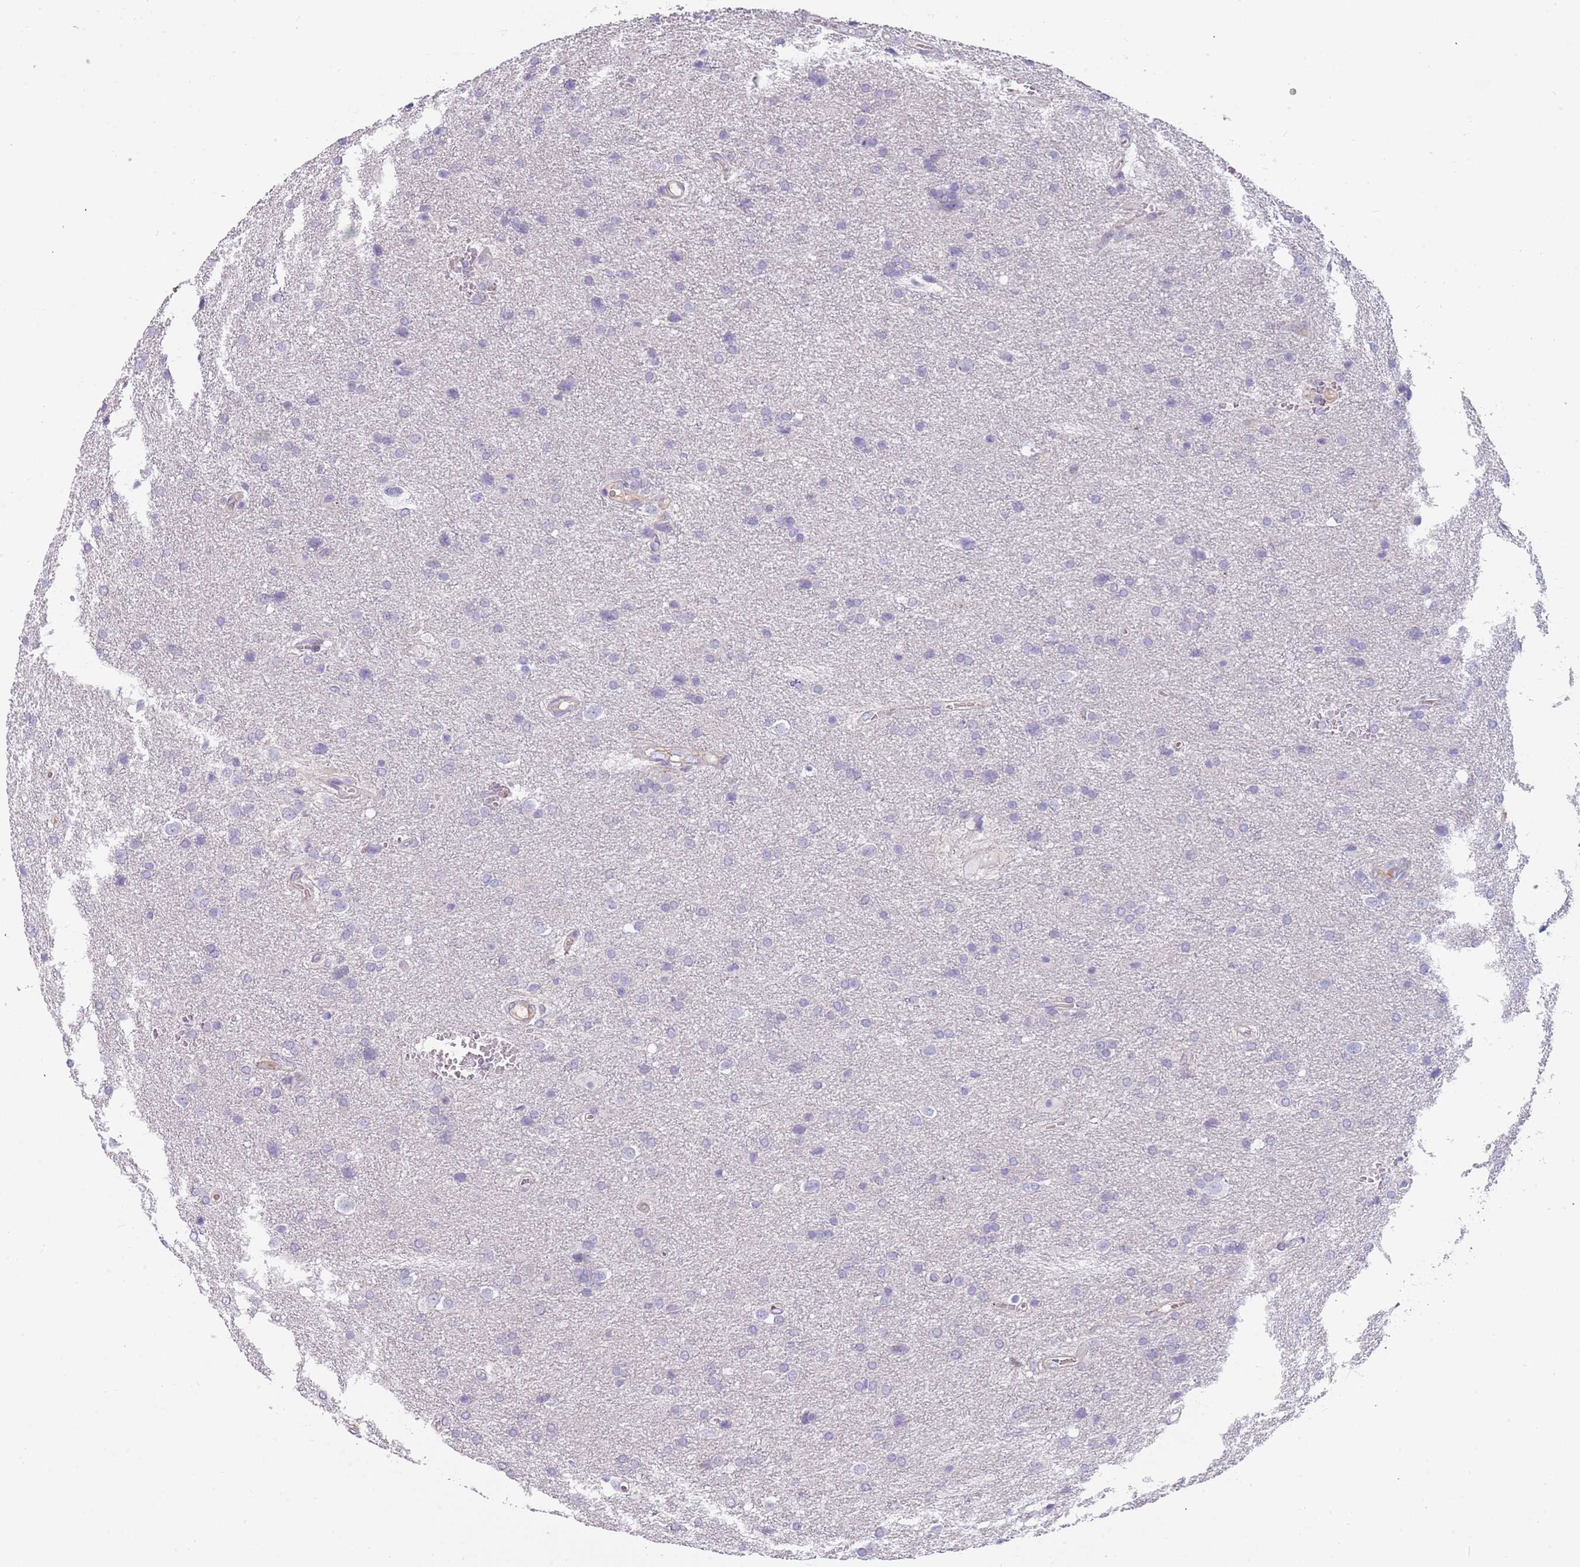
{"staining": {"intensity": "negative", "quantity": "none", "location": "none"}, "tissue": "glioma", "cell_type": "Tumor cells", "image_type": "cancer", "snomed": [{"axis": "morphology", "description": "Glioma, malignant, Low grade"}, {"axis": "topography", "description": "Brain"}], "caption": "Immunohistochemistry of human malignant glioma (low-grade) reveals no expression in tumor cells.", "gene": "DDX4", "patient": {"sex": "female", "age": 32}}